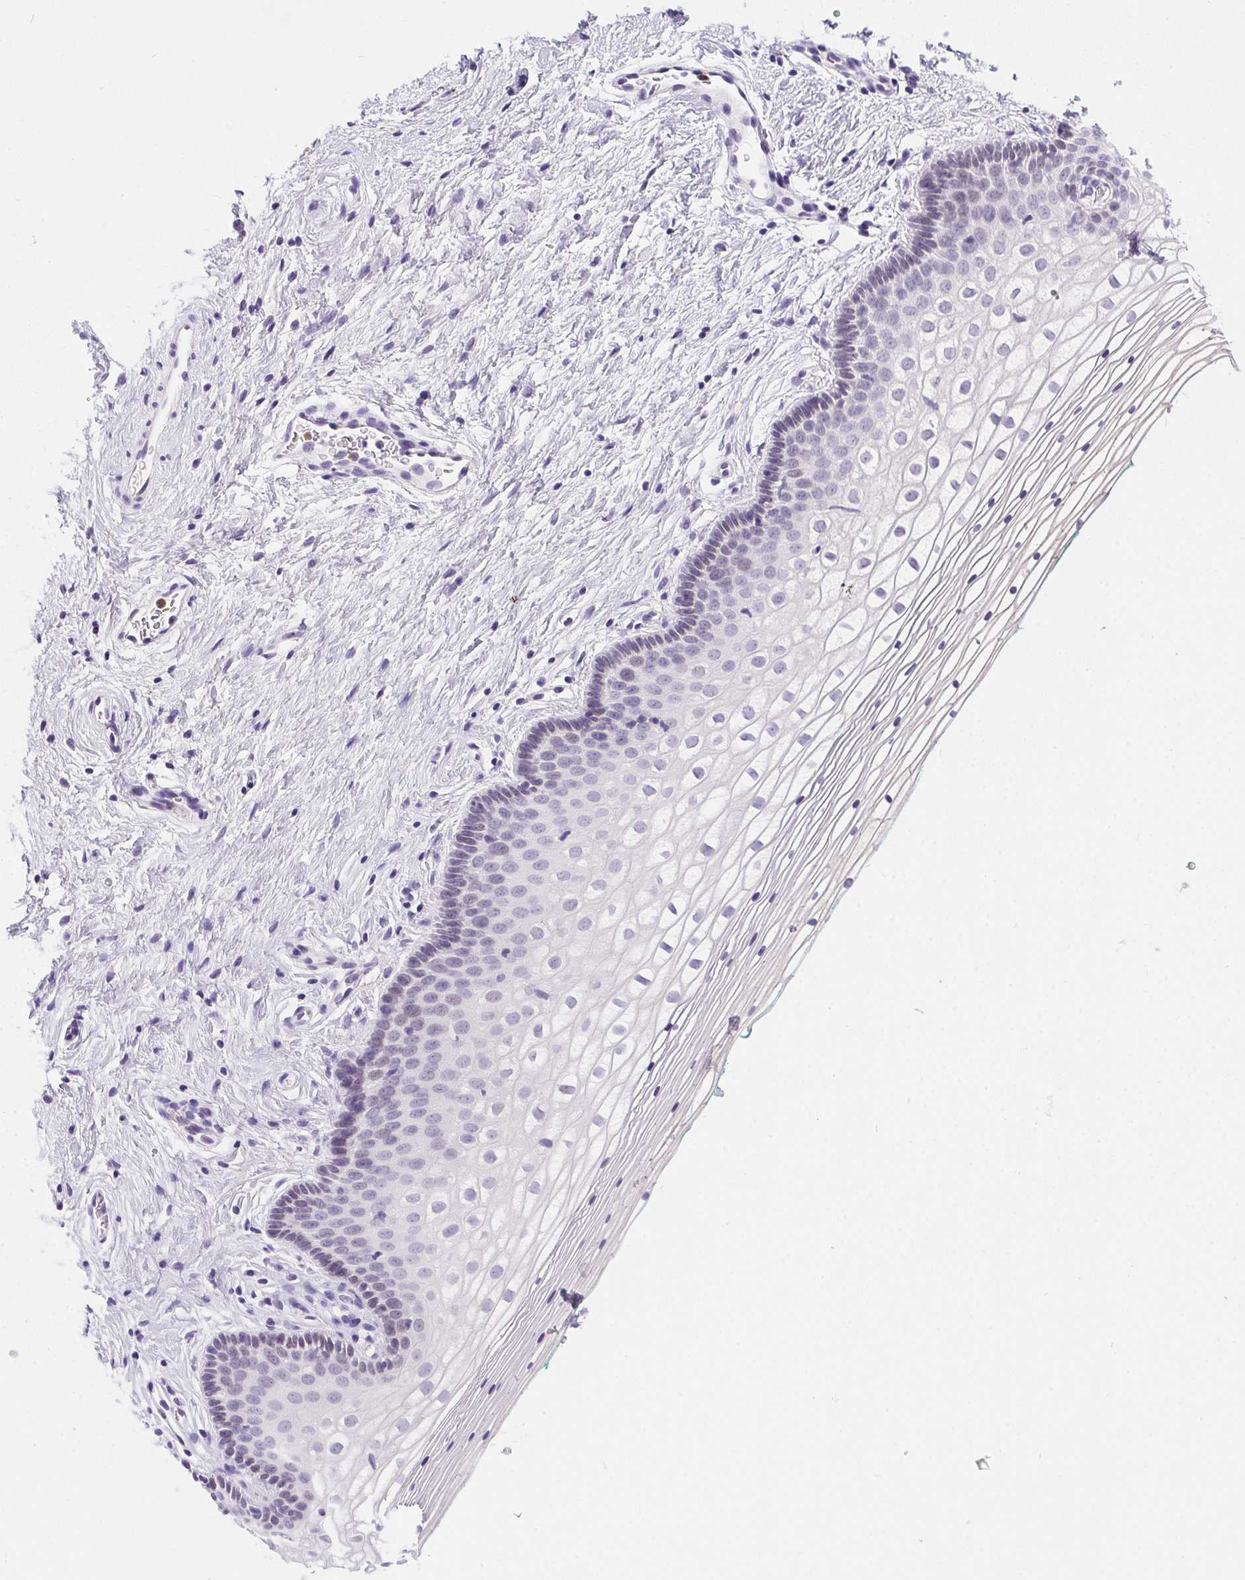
{"staining": {"intensity": "negative", "quantity": "none", "location": "none"}, "tissue": "vagina", "cell_type": "Squamous epithelial cells", "image_type": "normal", "snomed": [{"axis": "morphology", "description": "Normal tissue, NOS"}, {"axis": "topography", "description": "Vagina"}], "caption": "DAB immunohistochemical staining of benign human vagina demonstrates no significant positivity in squamous epithelial cells. (Immunohistochemistry, brightfield microscopy, high magnification).", "gene": "SSTR4", "patient": {"sex": "female", "age": 36}}